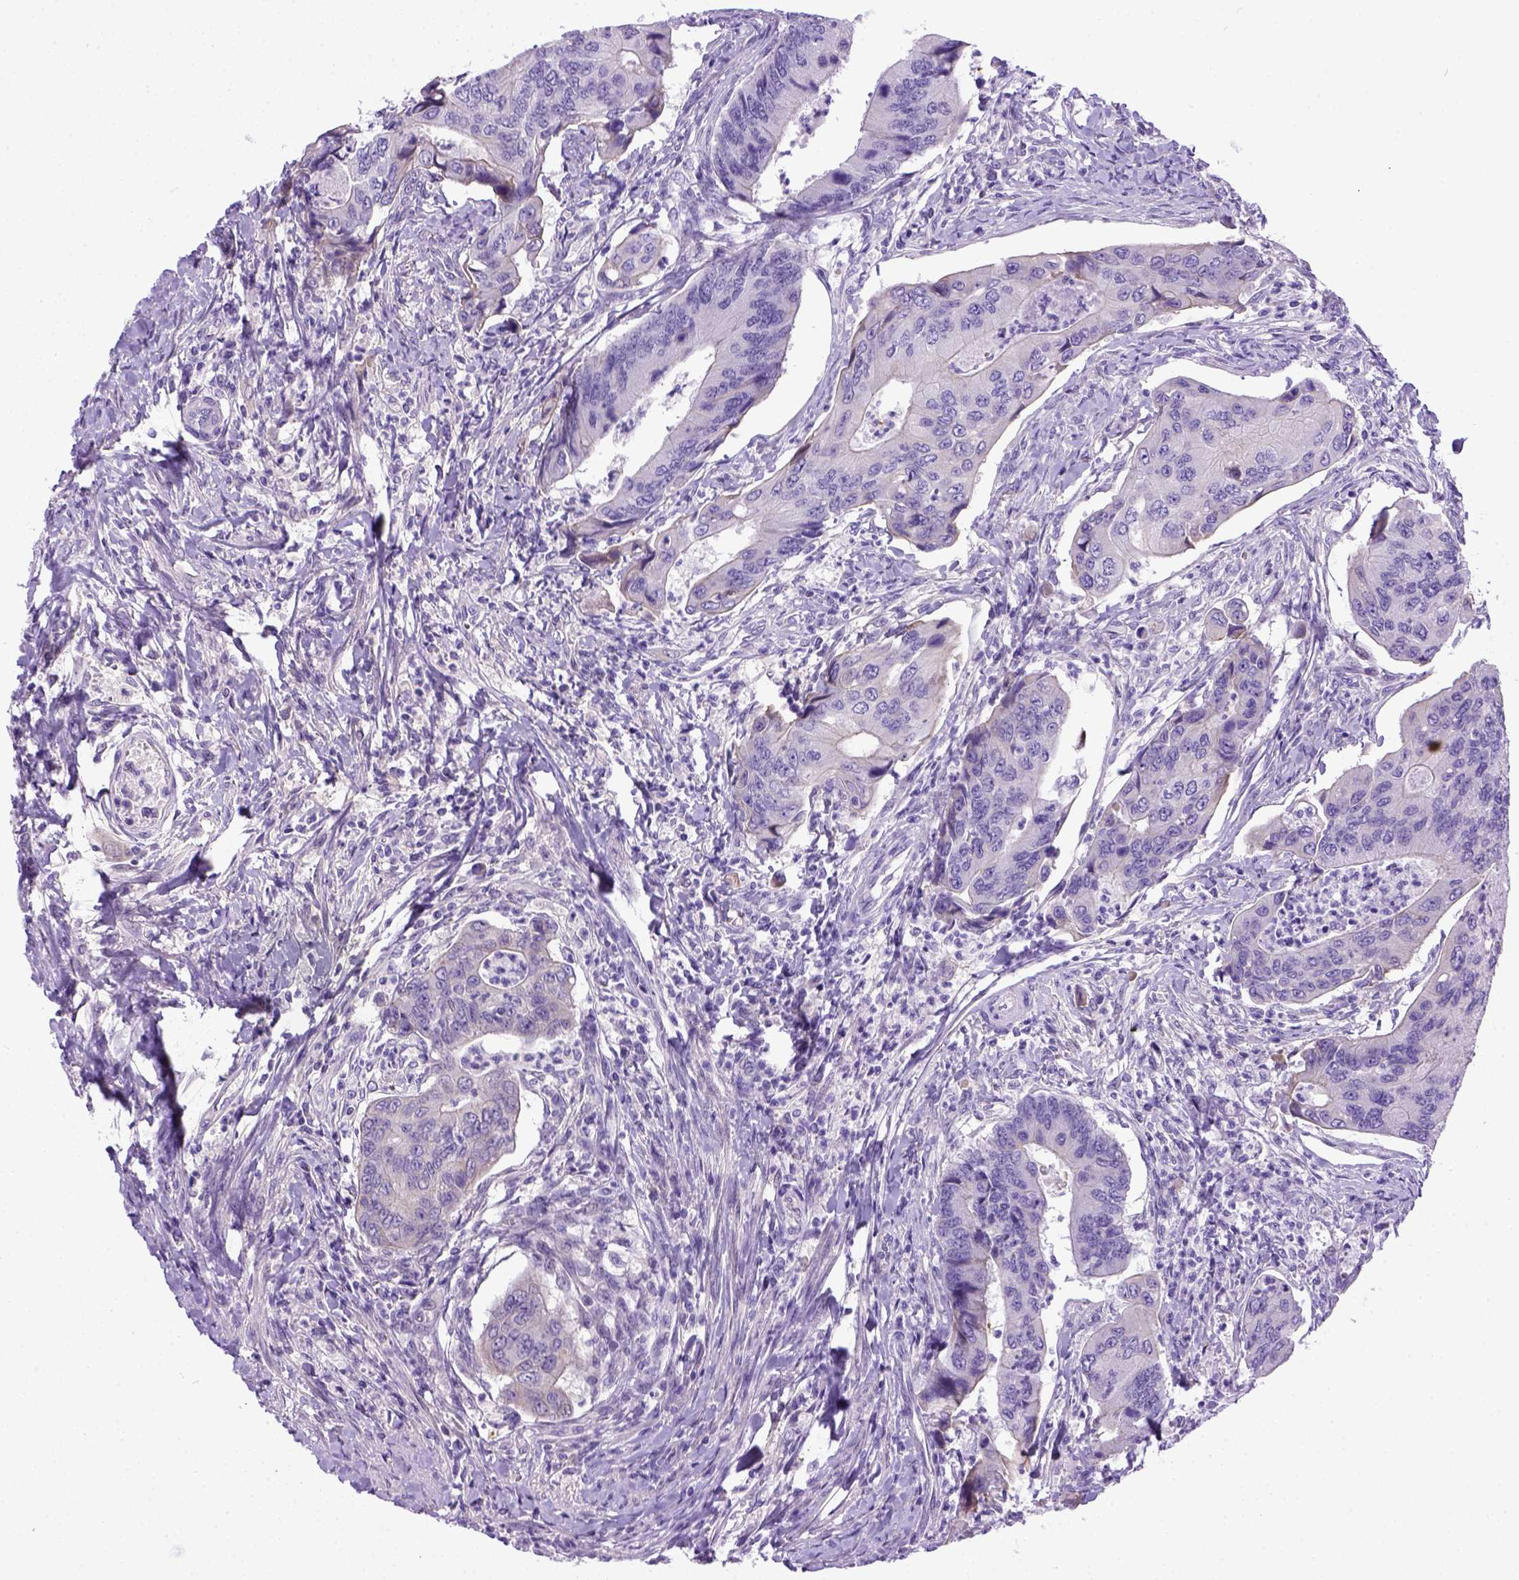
{"staining": {"intensity": "weak", "quantity": "<25%", "location": "cytoplasmic/membranous"}, "tissue": "colorectal cancer", "cell_type": "Tumor cells", "image_type": "cancer", "snomed": [{"axis": "morphology", "description": "Adenocarcinoma, NOS"}, {"axis": "topography", "description": "Colon"}], "caption": "This is an immunohistochemistry (IHC) image of colorectal adenocarcinoma. There is no staining in tumor cells.", "gene": "NEK5", "patient": {"sex": "female", "age": 67}}